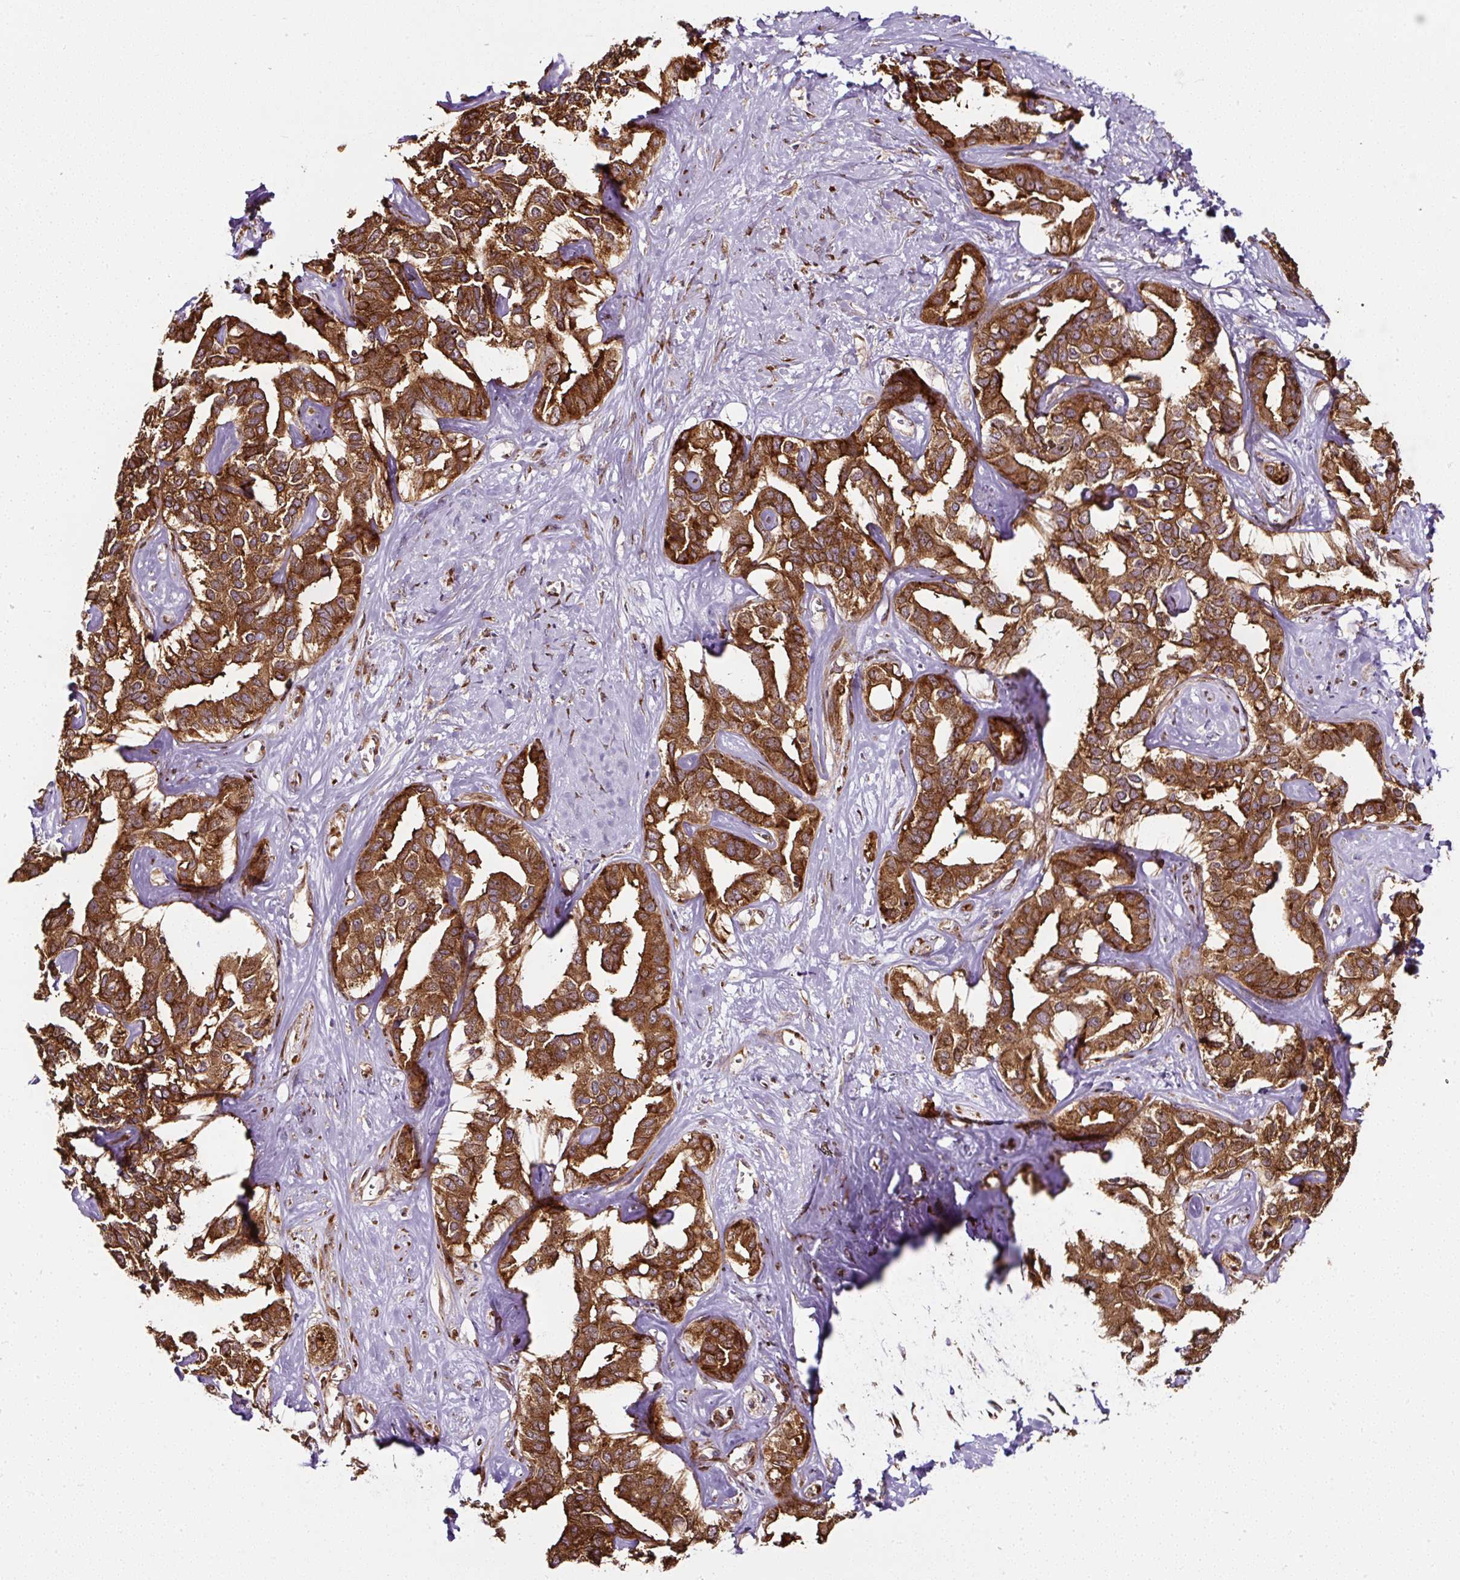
{"staining": {"intensity": "strong", "quantity": ">75%", "location": "cytoplasmic/membranous"}, "tissue": "liver cancer", "cell_type": "Tumor cells", "image_type": "cancer", "snomed": [{"axis": "morphology", "description": "Cholangiocarcinoma"}, {"axis": "topography", "description": "Liver"}], "caption": "Immunohistochemical staining of cholangiocarcinoma (liver) reveals high levels of strong cytoplasmic/membranous expression in approximately >75% of tumor cells. (Stains: DAB (3,3'-diaminobenzidine) in brown, nuclei in blue, Microscopy: brightfield microscopy at high magnification).", "gene": "KDM4E", "patient": {"sex": "male", "age": 59}}